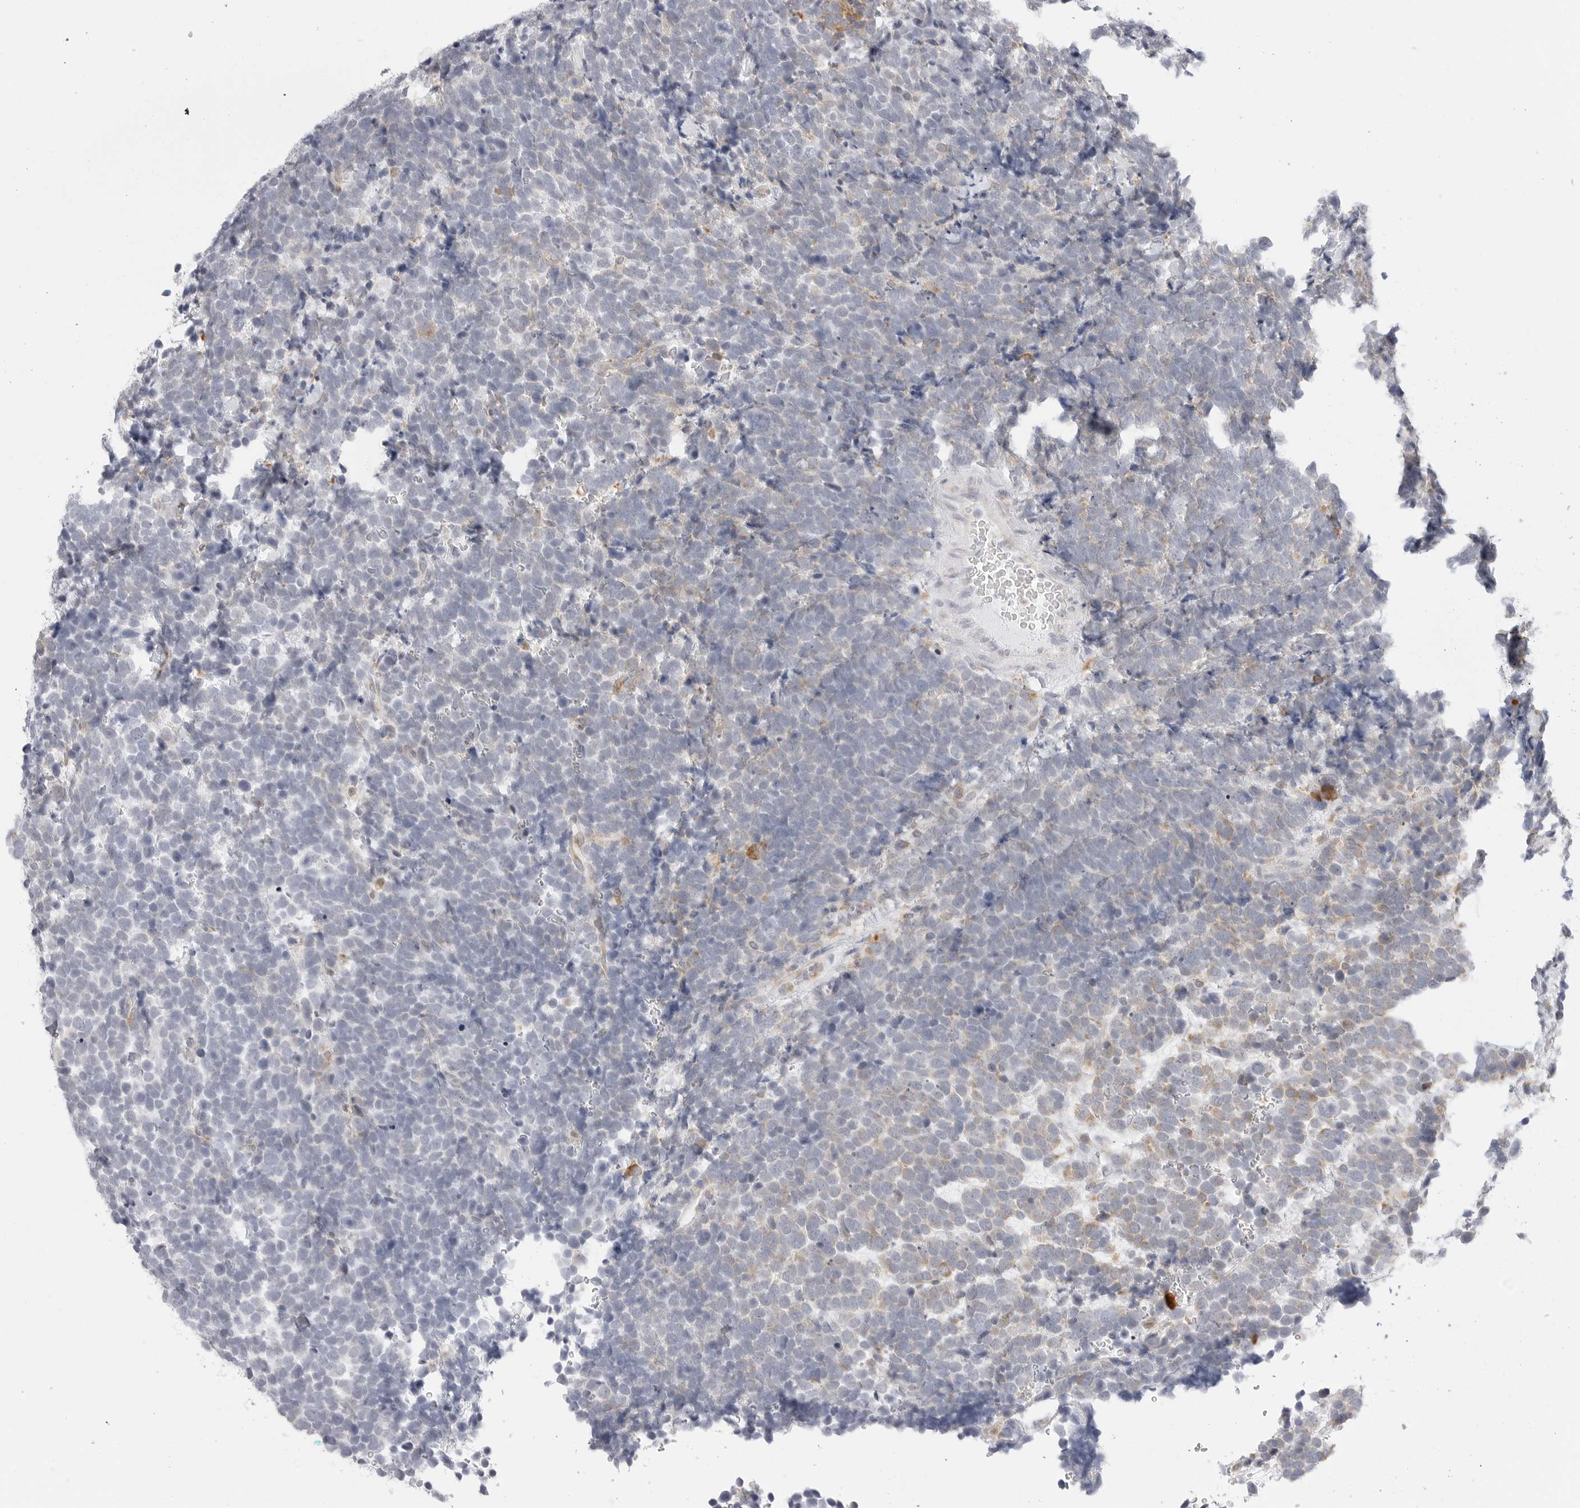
{"staining": {"intensity": "negative", "quantity": "none", "location": "none"}, "tissue": "urothelial cancer", "cell_type": "Tumor cells", "image_type": "cancer", "snomed": [{"axis": "morphology", "description": "Urothelial carcinoma, High grade"}, {"axis": "topography", "description": "Urinary bladder"}], "caption": "Tumor cells show no significant protein expression in urothelial carcinoma (high-grade).", "gene": "THEM4", "patient": {"sex": "female", "age": 82}}